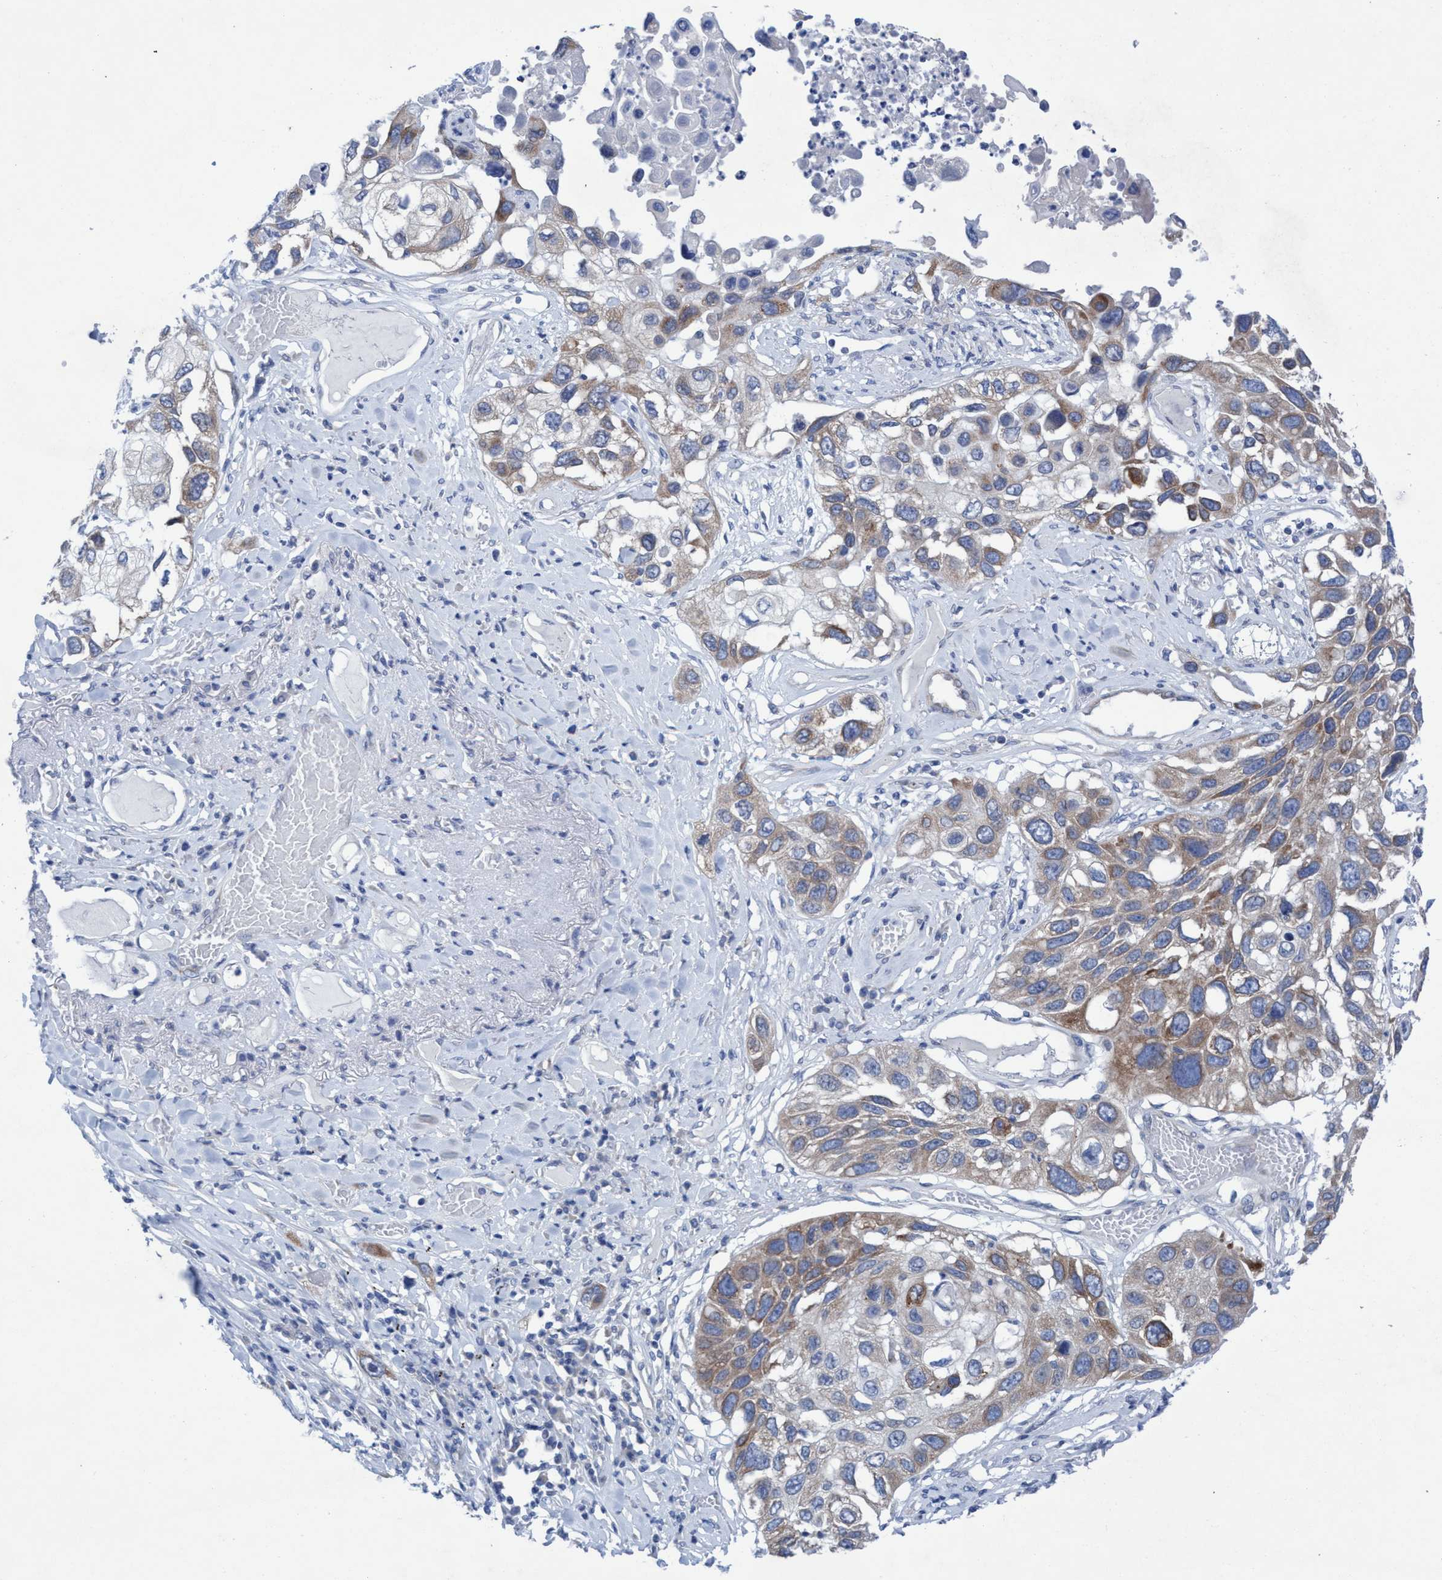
{"staining": {"intensity": "weak", "quantity": ">75%", "location": "cytoplasmic/membranous"}, "tissue": "lung cancer", "cell_type": "Tumor cells", "image_type": "cancer", "snomed": [{"axis": "morphology", "description": "Squamous cell carcinoma, NOS"}, {"axis": "topography", "description": "Lung"}], "caption": "This photomicrograph reveals immunohistochemistry staining of lung cancer (squamous cell carcinoma), with low weak cytoplasmic/membranous expression in approximately >75% of tumor cells.", "gene": "RSAD1", "patient": {"sex": "male", "age": 71}}